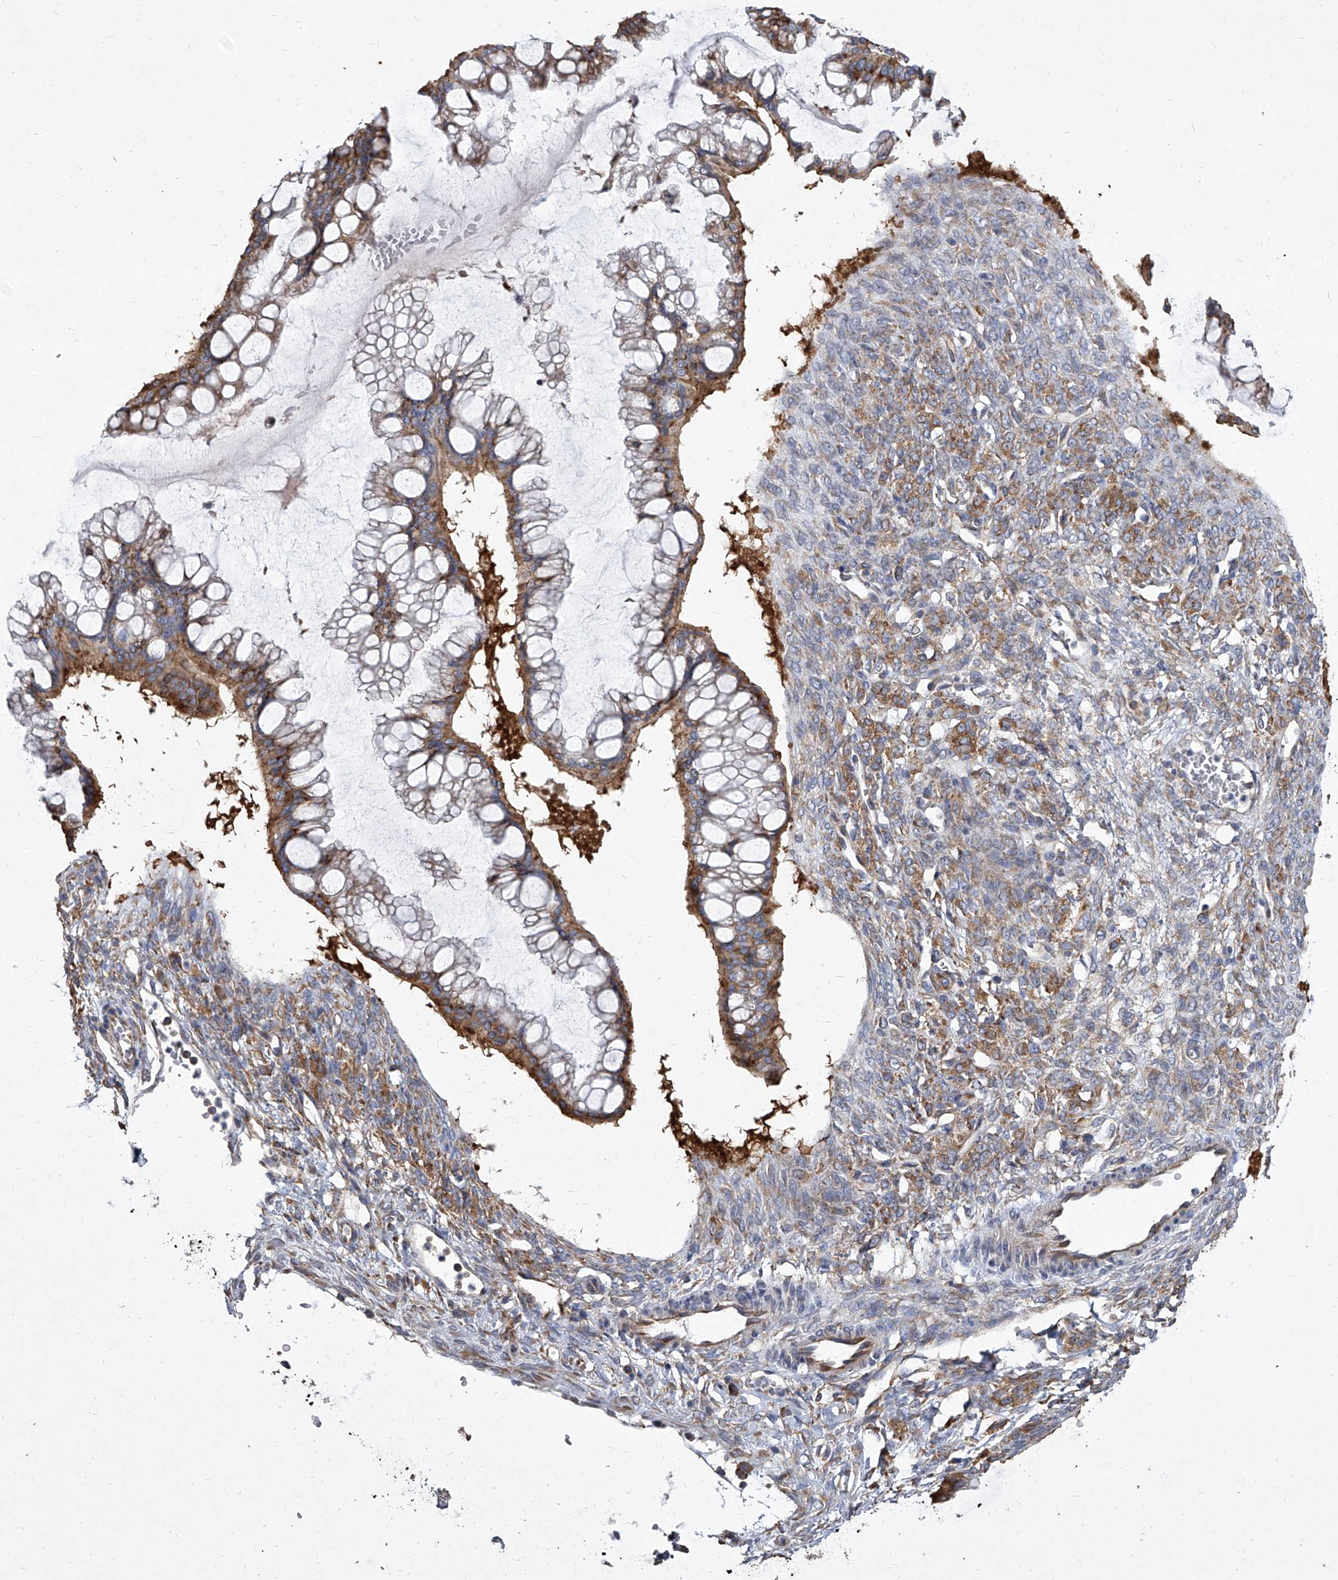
{"staining": {"intensity": "moderate", "quantity": ">75%", "location": "cytoplasmic/membranous"}, "tissue": "ovarian cancer", "cell_type": "Tumor cells", "image_type": "cancer", "snomed": [{"axis": "morphology", "description": "Cystadenocarcinoma, mucinous, NOS"}, {"axis": "topography", "description": "Ovary"}], "caption": "There is medium levels of moderate cytoplasmic/membranous staining in tumor cells of ovarian cancer (mucinous cystadenocarcinoma), as demonstrated by immunohistochemical staining (brown color).", "gene": "EIF2S2", "patient": {"sex": "female", "age": 73}}